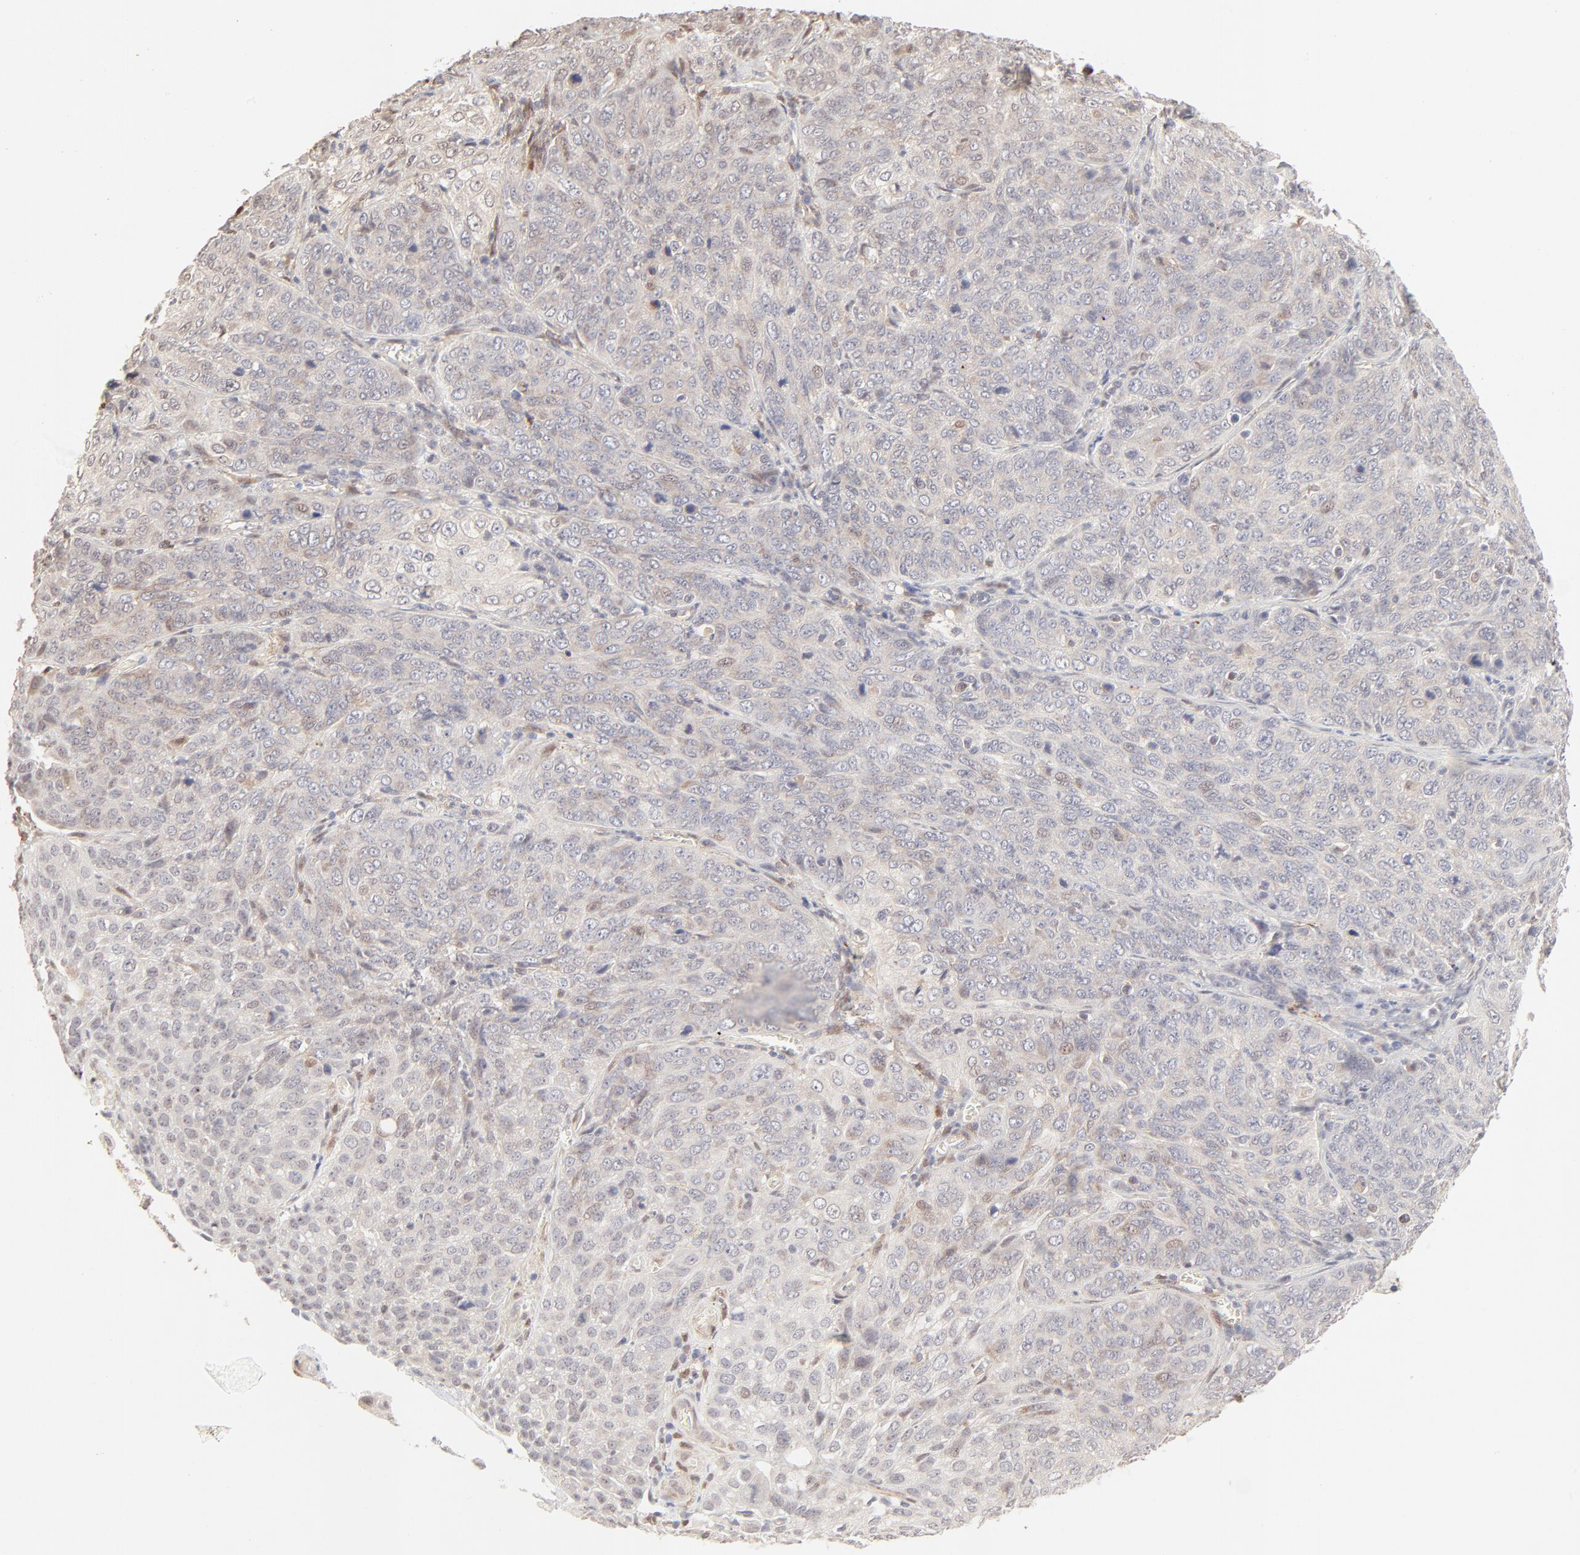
{"staining": {"intensity": "negative", "quantity": "none", "location": "none"}, "tissue": "cervical cancer", "cell_type": "Tumor cells", "image_type": "cancer", "snomed": [{"axis": "morphology", "description": "Squamous cell carcinoma, NOS"}, {"axis": "topography", "description": "Cervix"}], "caption": "Cervical cancer was stained to show a protein in brown. There is no significant expression in tumor cells.", "gene": "LGALS2", "patient": {"sex": "female", "age": 38}}